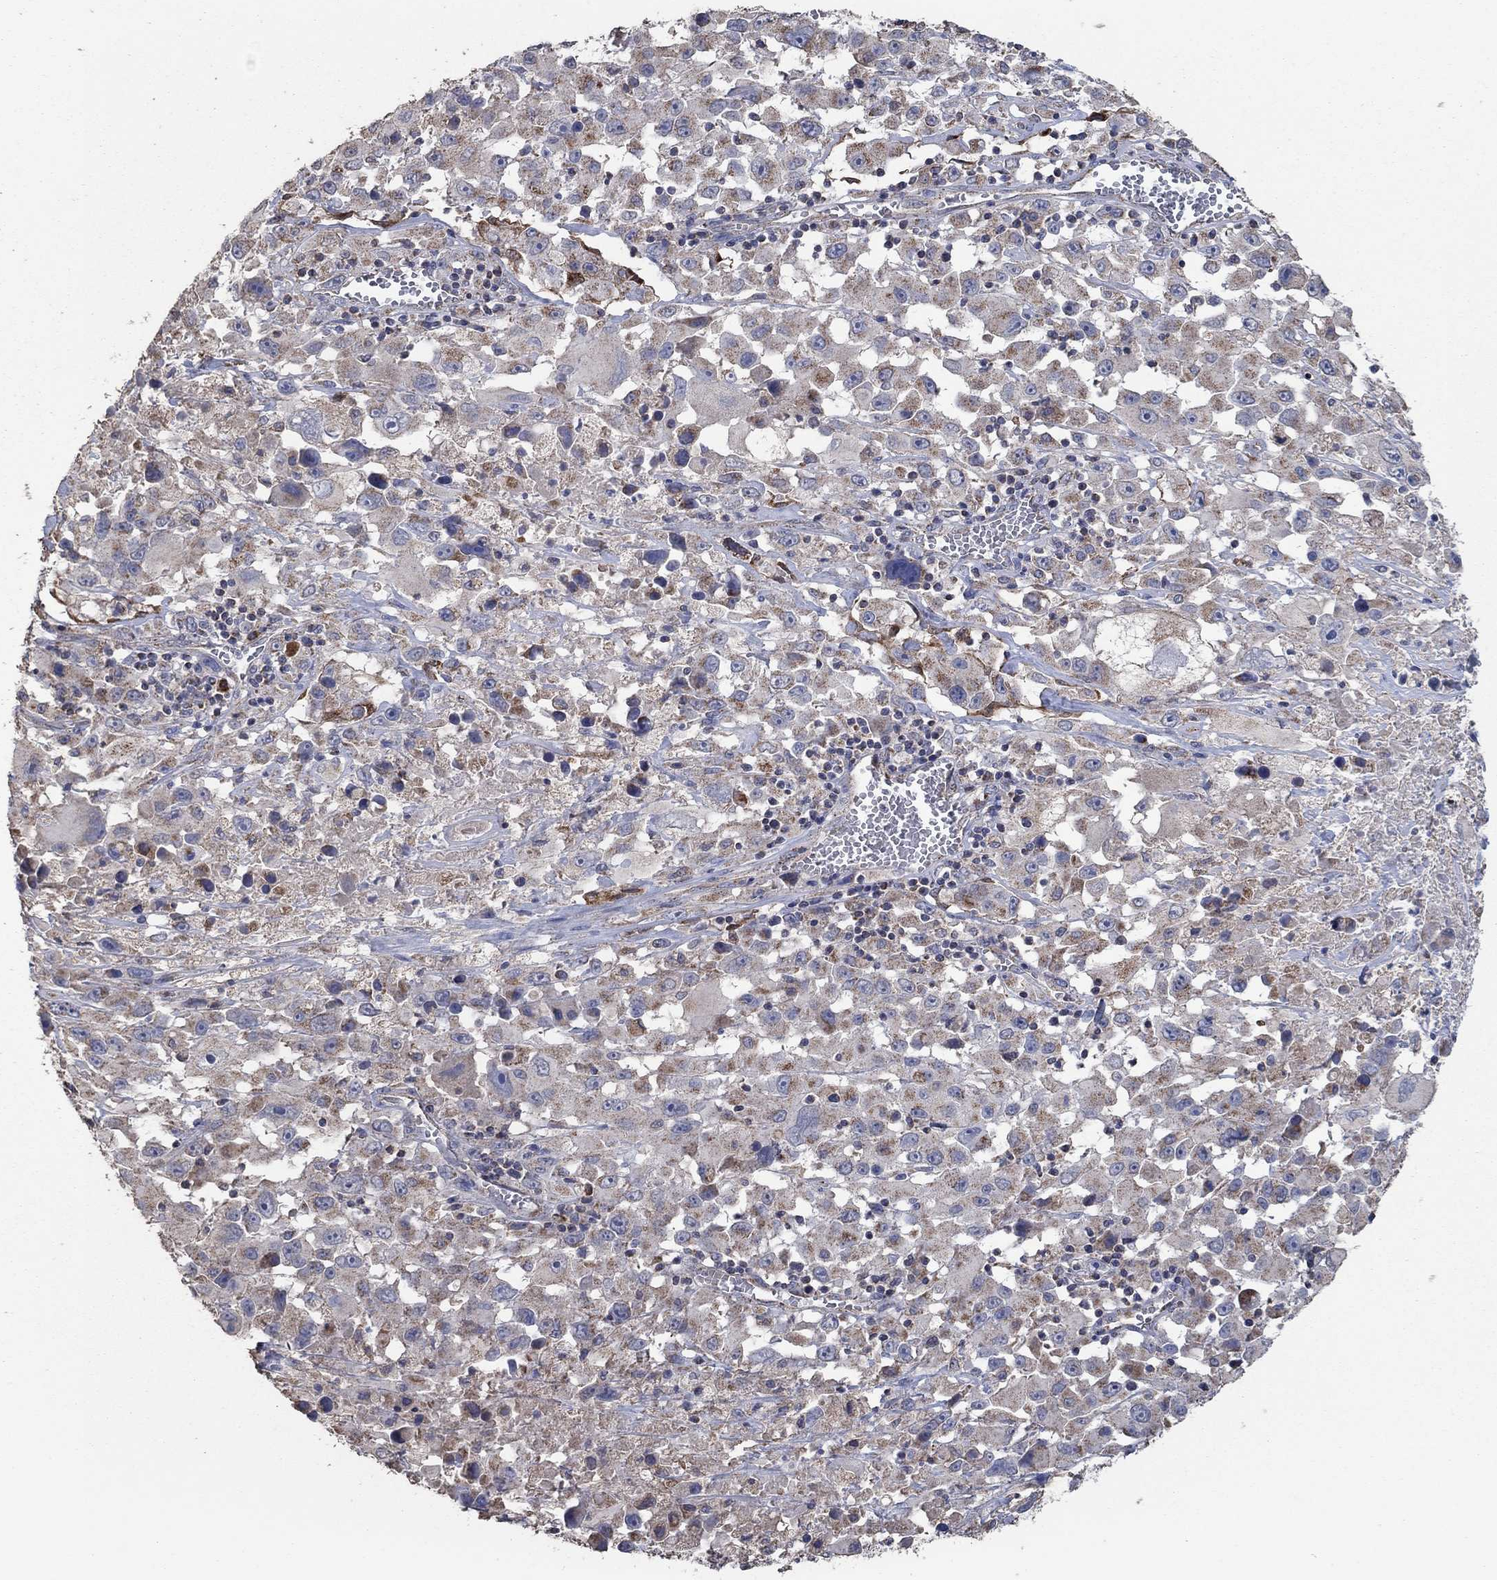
{"staining": {"intensity": "moderate", "quantity": "<25%", "location": "cytoplasmic/membranous"}, "tissue": "melanoma", "cell_type": "Tumor cells", "image_type": "cancer", "snomed": [{"axis": "morphology", "description": "Malignant melanoma, Metastatic site"}, {"axis": "topography", "description": "Lymph node"}], "caption": "The immunohistochemical stain labels moderate cytoplasmic/membranous expression in tumor cells of malignant melanoma (metastatic site) tissue.", "gene": "HID1", "patient": {"sex": "male", "age": 50}}